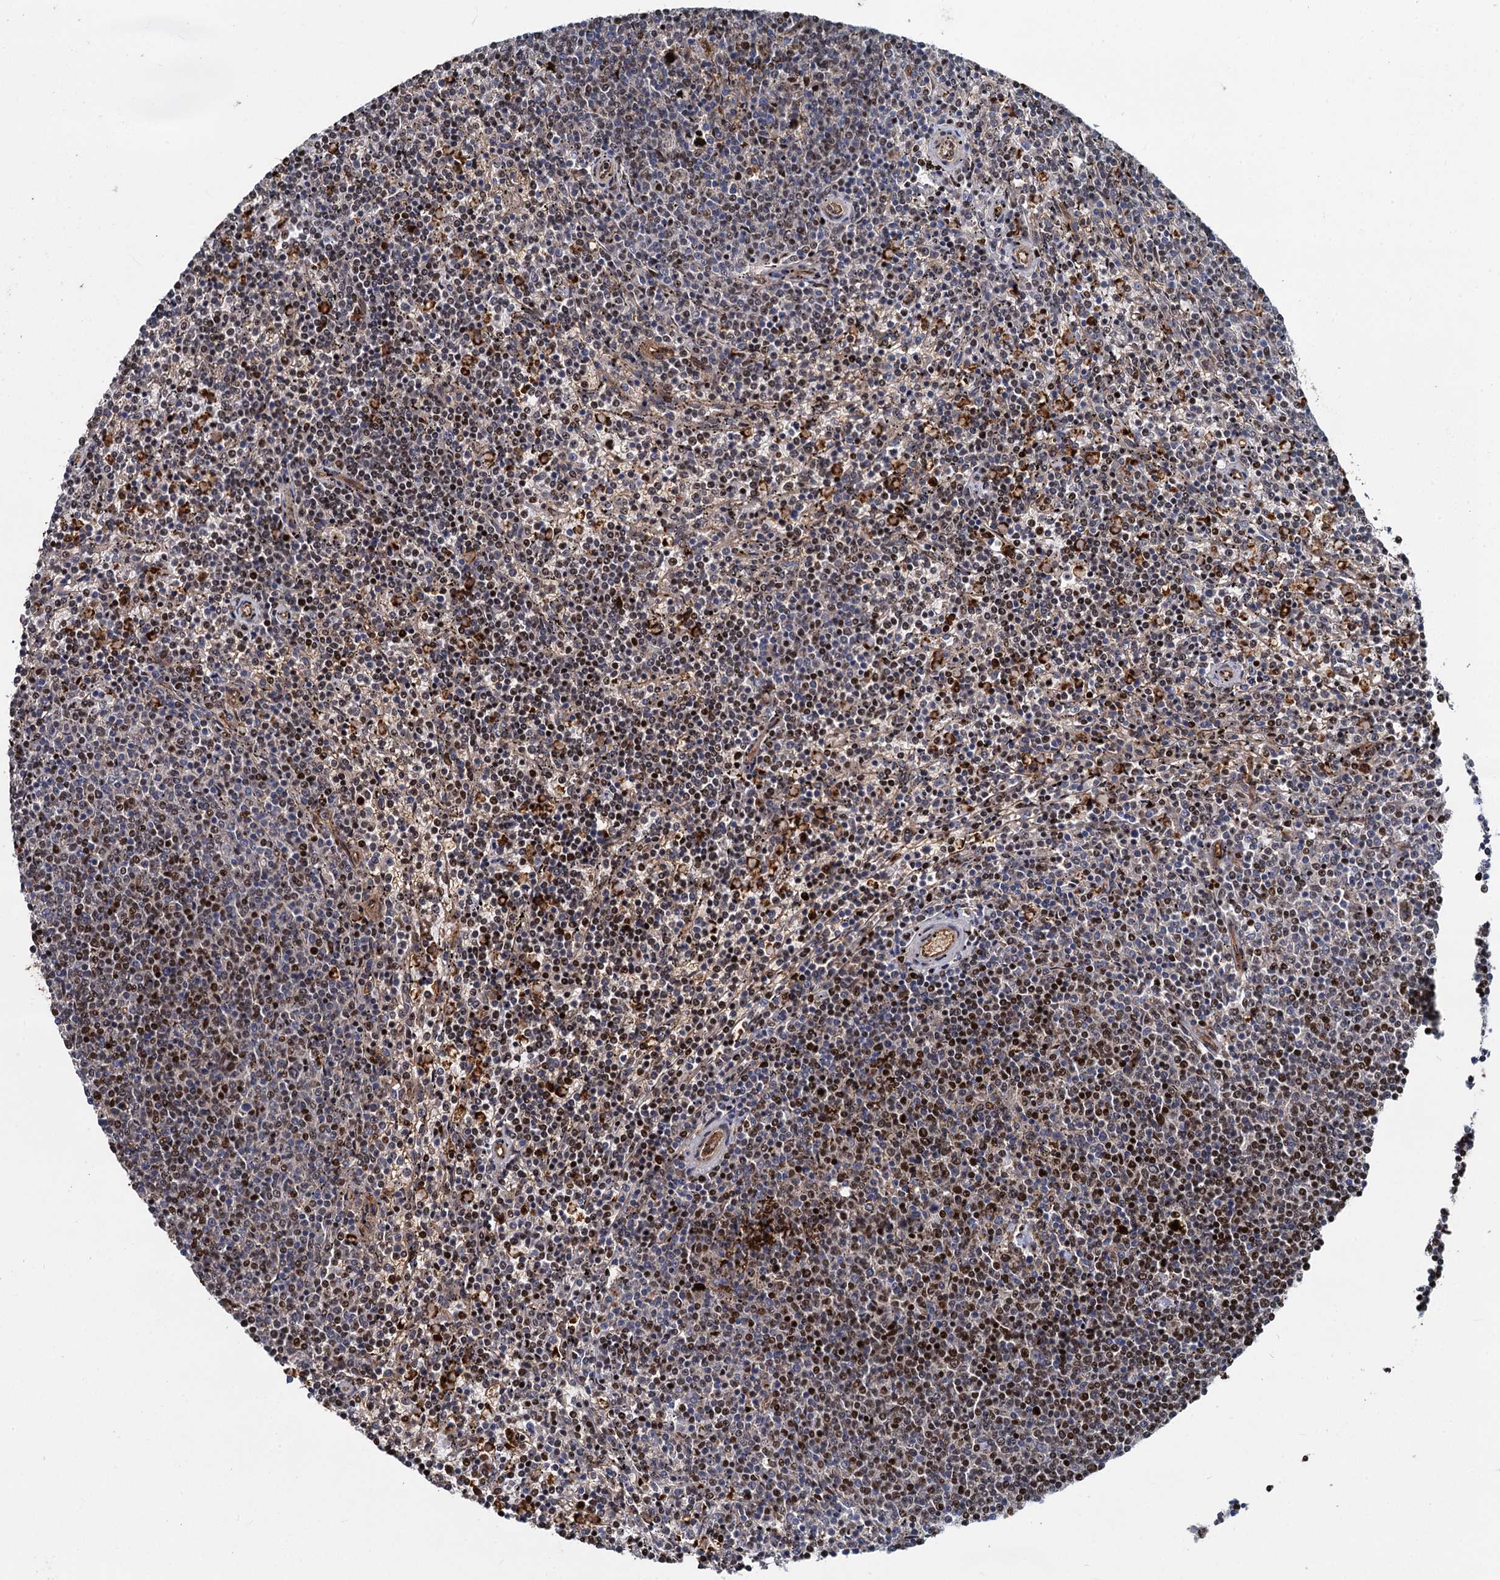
{"staining": {"intensity": "moderate", "quantity": "25%-75%", "location": "nuclear"}, "tissue": "lymphoma", "cell_type": "Tumor cells", "image_type": "cancer", "snomed": [{"axis": "morphology", "description": "Malignant lymphoma, non-Hodgkin's type, Low grade"}, {"axis": "topography", "description": "Spleen"}], "caption": "A histopathology image showing moderate nuclear staining in approximately 25%-75% of tumor cells in low-grade malignant lymphoma, non-Hodgkin's type, as visualized by brown immunohistochemical staining.", "gene": "ANKRD49", "patient": {"sex": "female", "age": 50}}